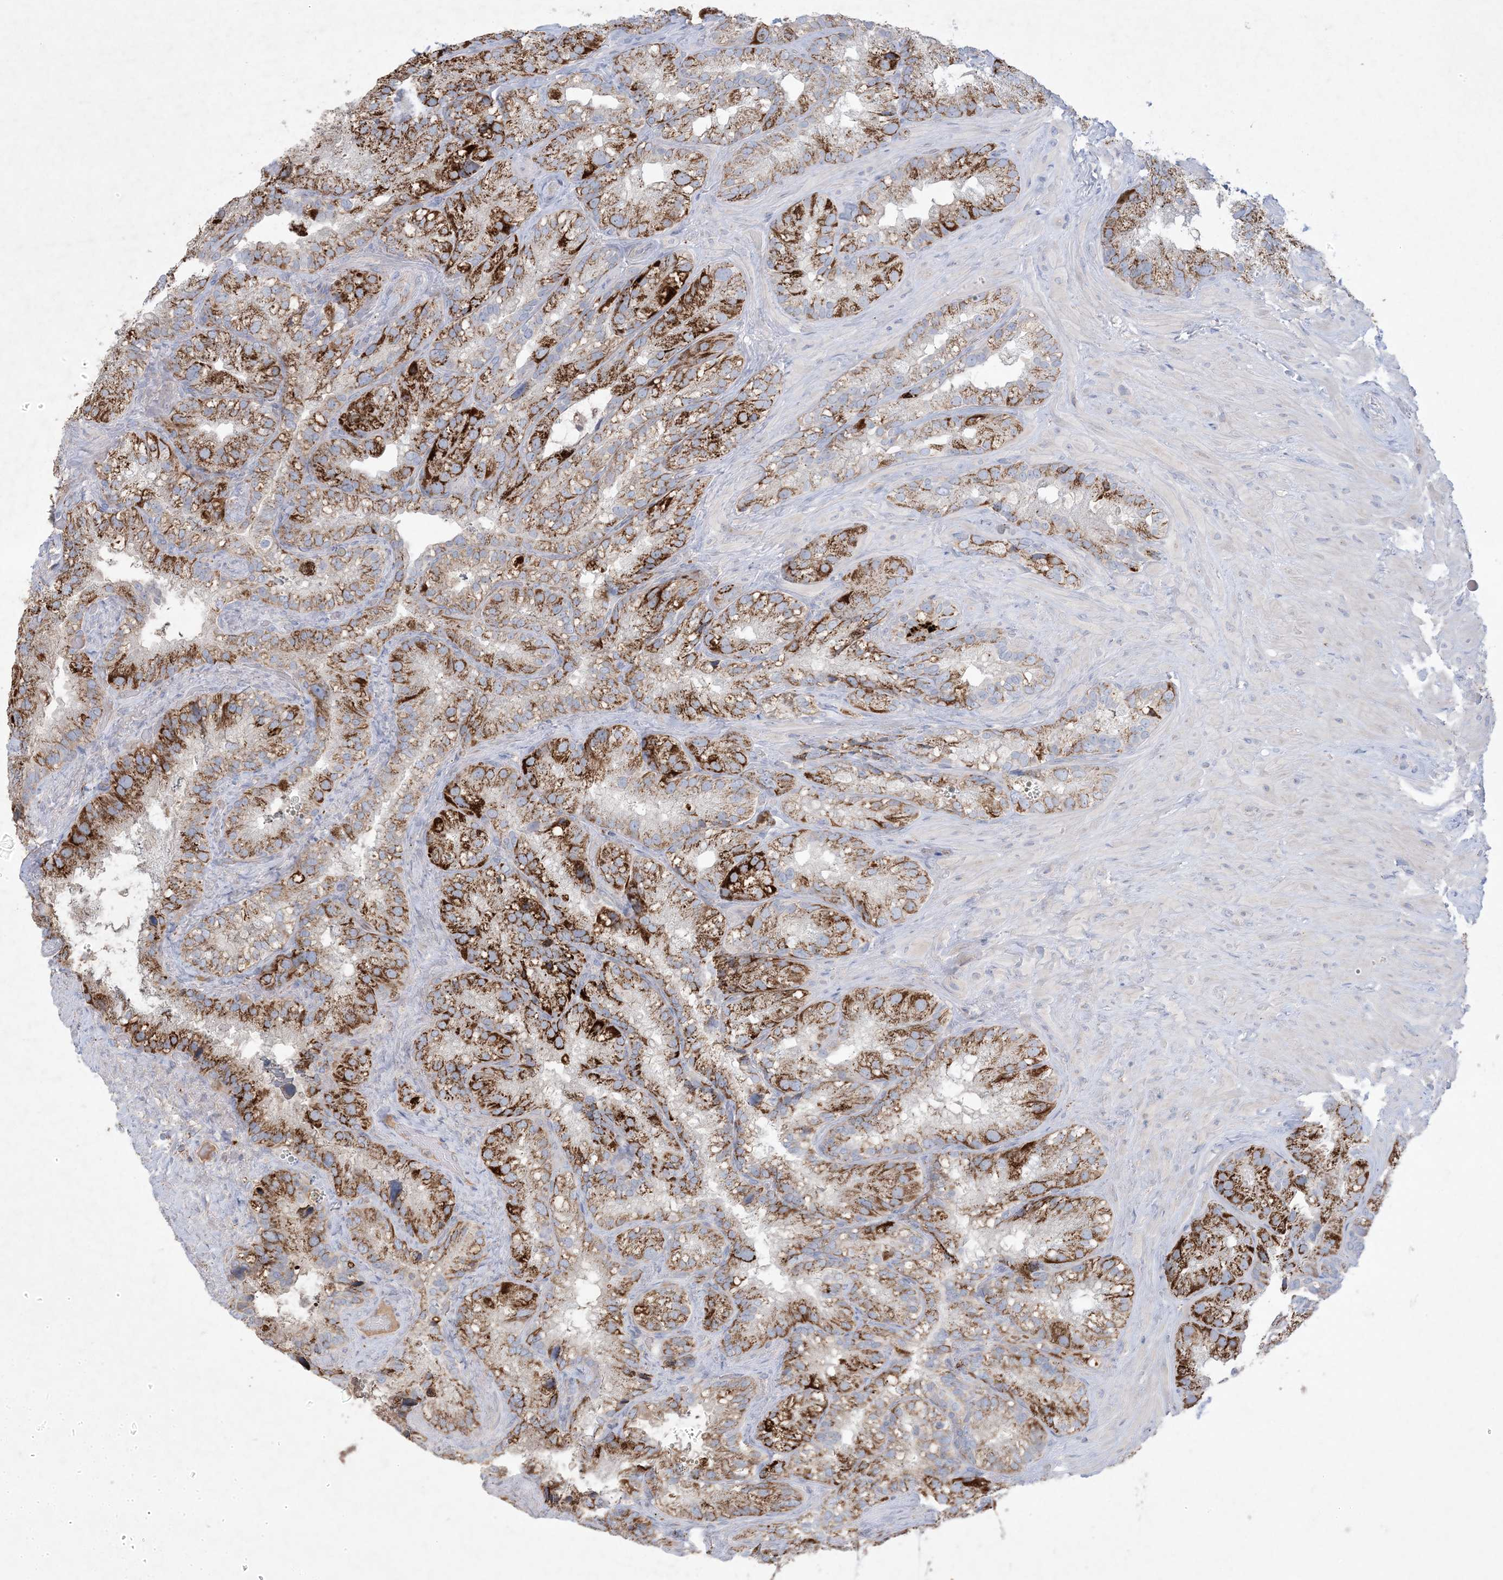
{"staining": {"intensity": "strong", "quantity": ">75%", "location": "cytoplasmic/membranous"}, "tissue": "seminal vesicle", "cell_type": "Glandular cells", "image_type": "normal", "snomed": [{"axis": "morphology", "description": "Normal tissue, NOS"}, {"axis": "topography", "description": "Prostate"}, {"axis": "topography", "description": "Seminal veicle"}], "caption": "Protein analysis of normal seminal vesicle demonstrates strong cytoplasmic/membranous staining in approximately >75% of glandular cells. (Stains: DAB in brown, nuclei in blue, Microscopy: brightfield microscopy at high magnification).", "gene": "KCTD6", "patient": {"sex": "male", "age": 68}}